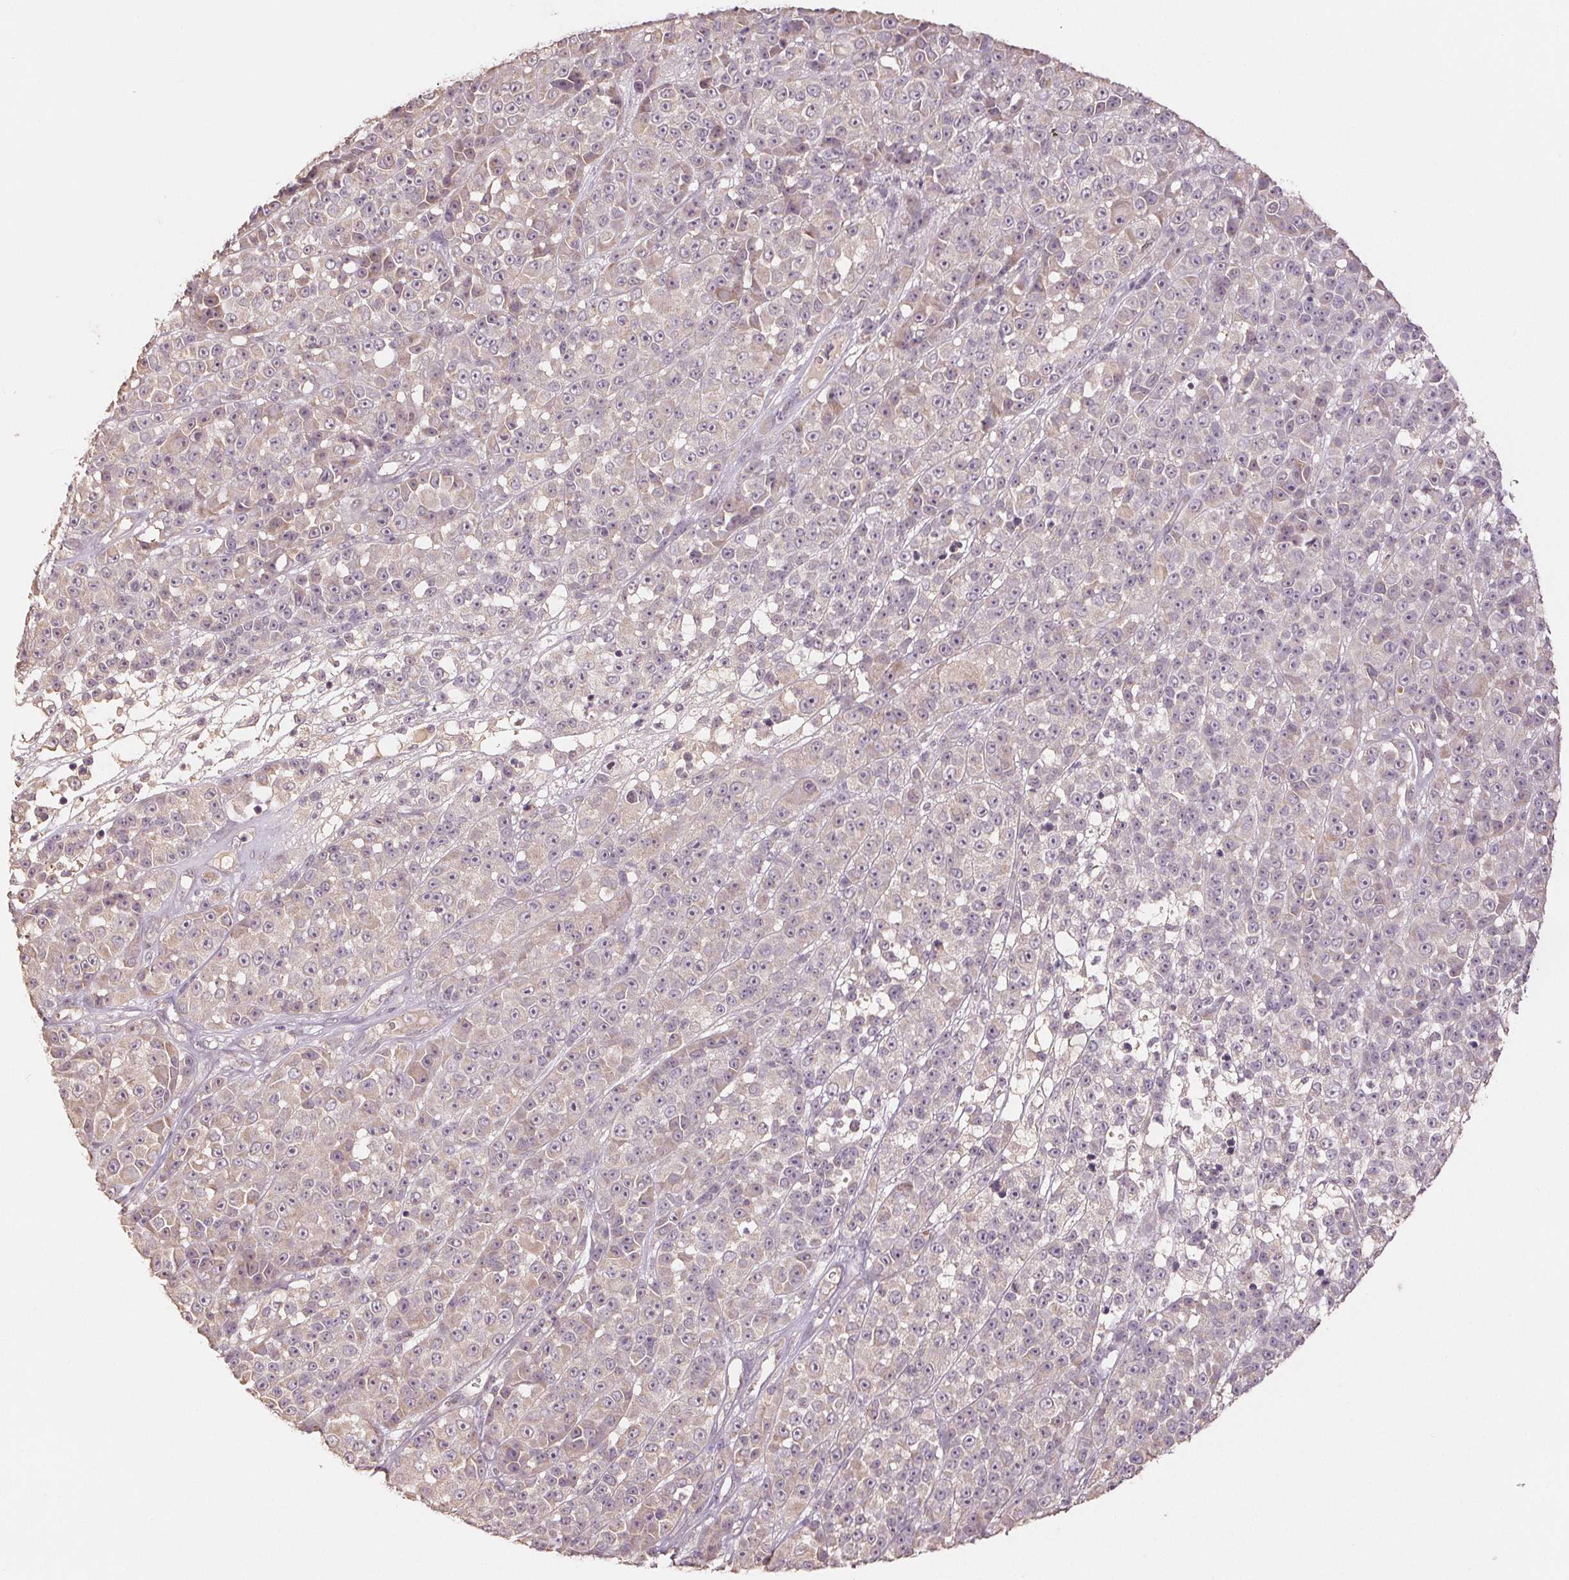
{"staining": {"intensity": "negative", "quantity": "none", "location": "none"}, "tissue": "melanoma", "cell_type": "Tumor cells", "image_type": "cancer", "snomed": [{"axis": "morphology", "description": "Malignant melanoma, NOS"}, {"axis": "topography", "description": "Skin"}, {"axis": "topography", "description": "Skin of back"}], "caption": "Immunohistochemical staining of melanoma displays no significant positivity in tumor cells.", "gene": "COX14", "patient": {"sex": "male", "age": 91}}